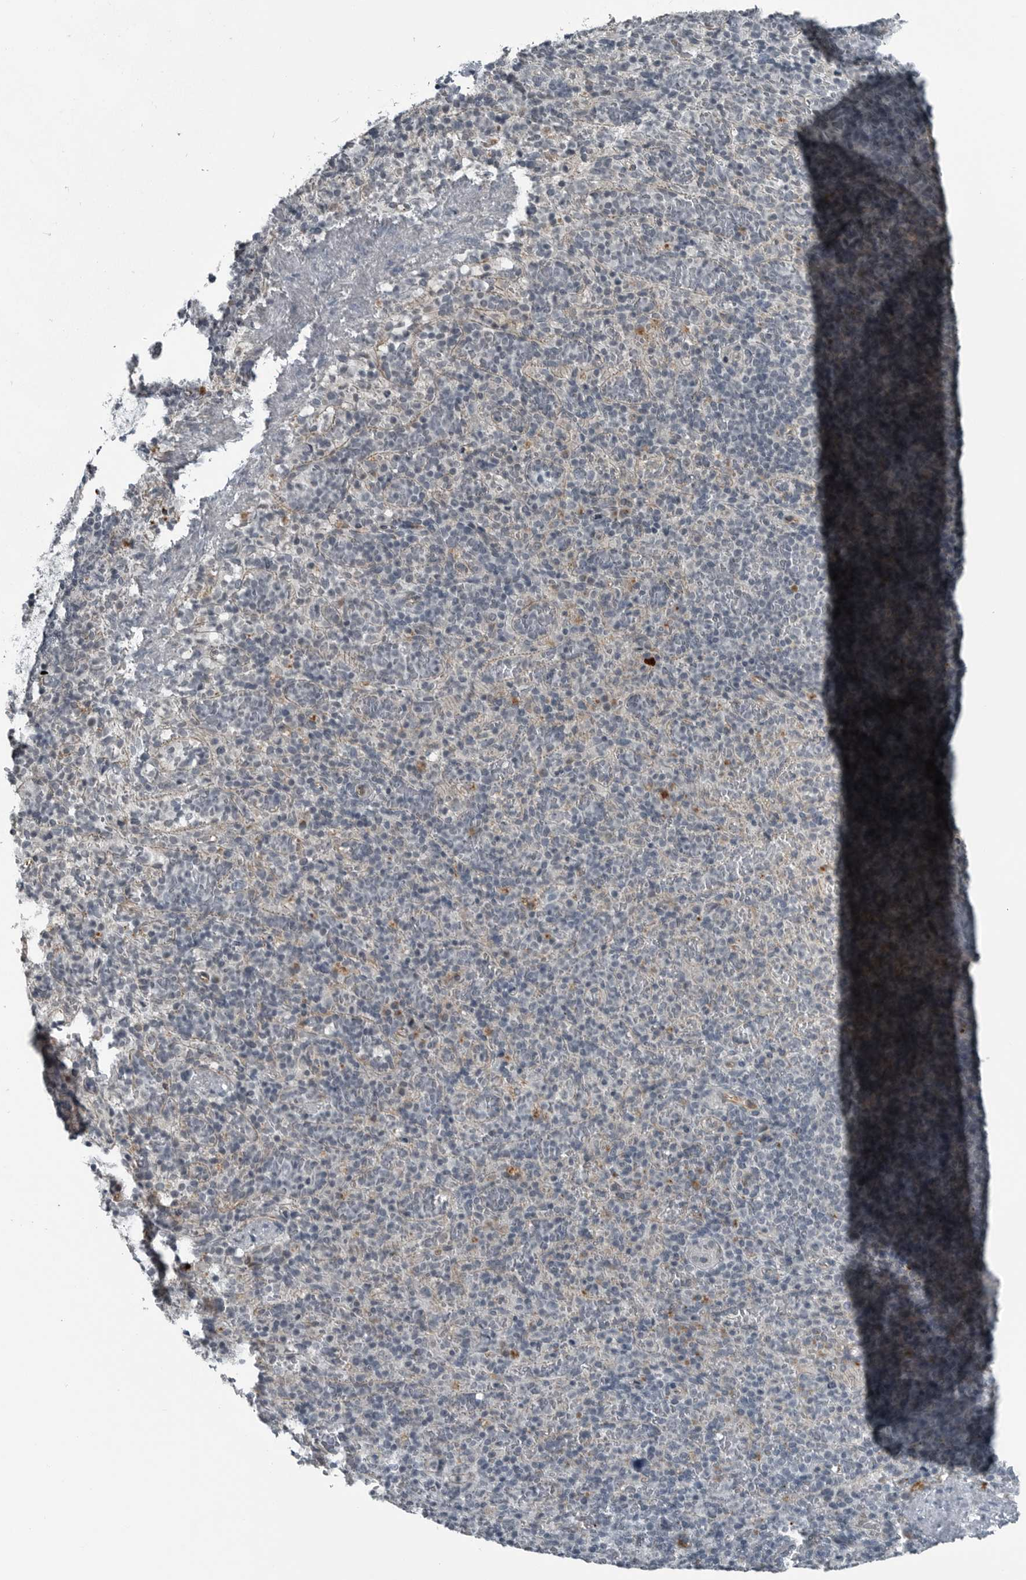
{"staining": {"intensity": "negative", "quantity": "none", "location": "none"}, "tissue": "spleen", "cell_type": "Cells in red pulp", "image_type": "normal", "snomed": [{"axis": "morphology", "description": "Normal tissue, NOS"}, {"axis": "topography", "description": "Spleen"}], "caption": "A photomicrograph of human spleen is negative for staining in cells in red pulp. The staining is performed using DAB (3,3'-diaminobenzidine) brown chromogen with nuclei counter-stained in using hematoxylin.", "gene": "GAK", "patient": {"sex": "female", "age": 74}}